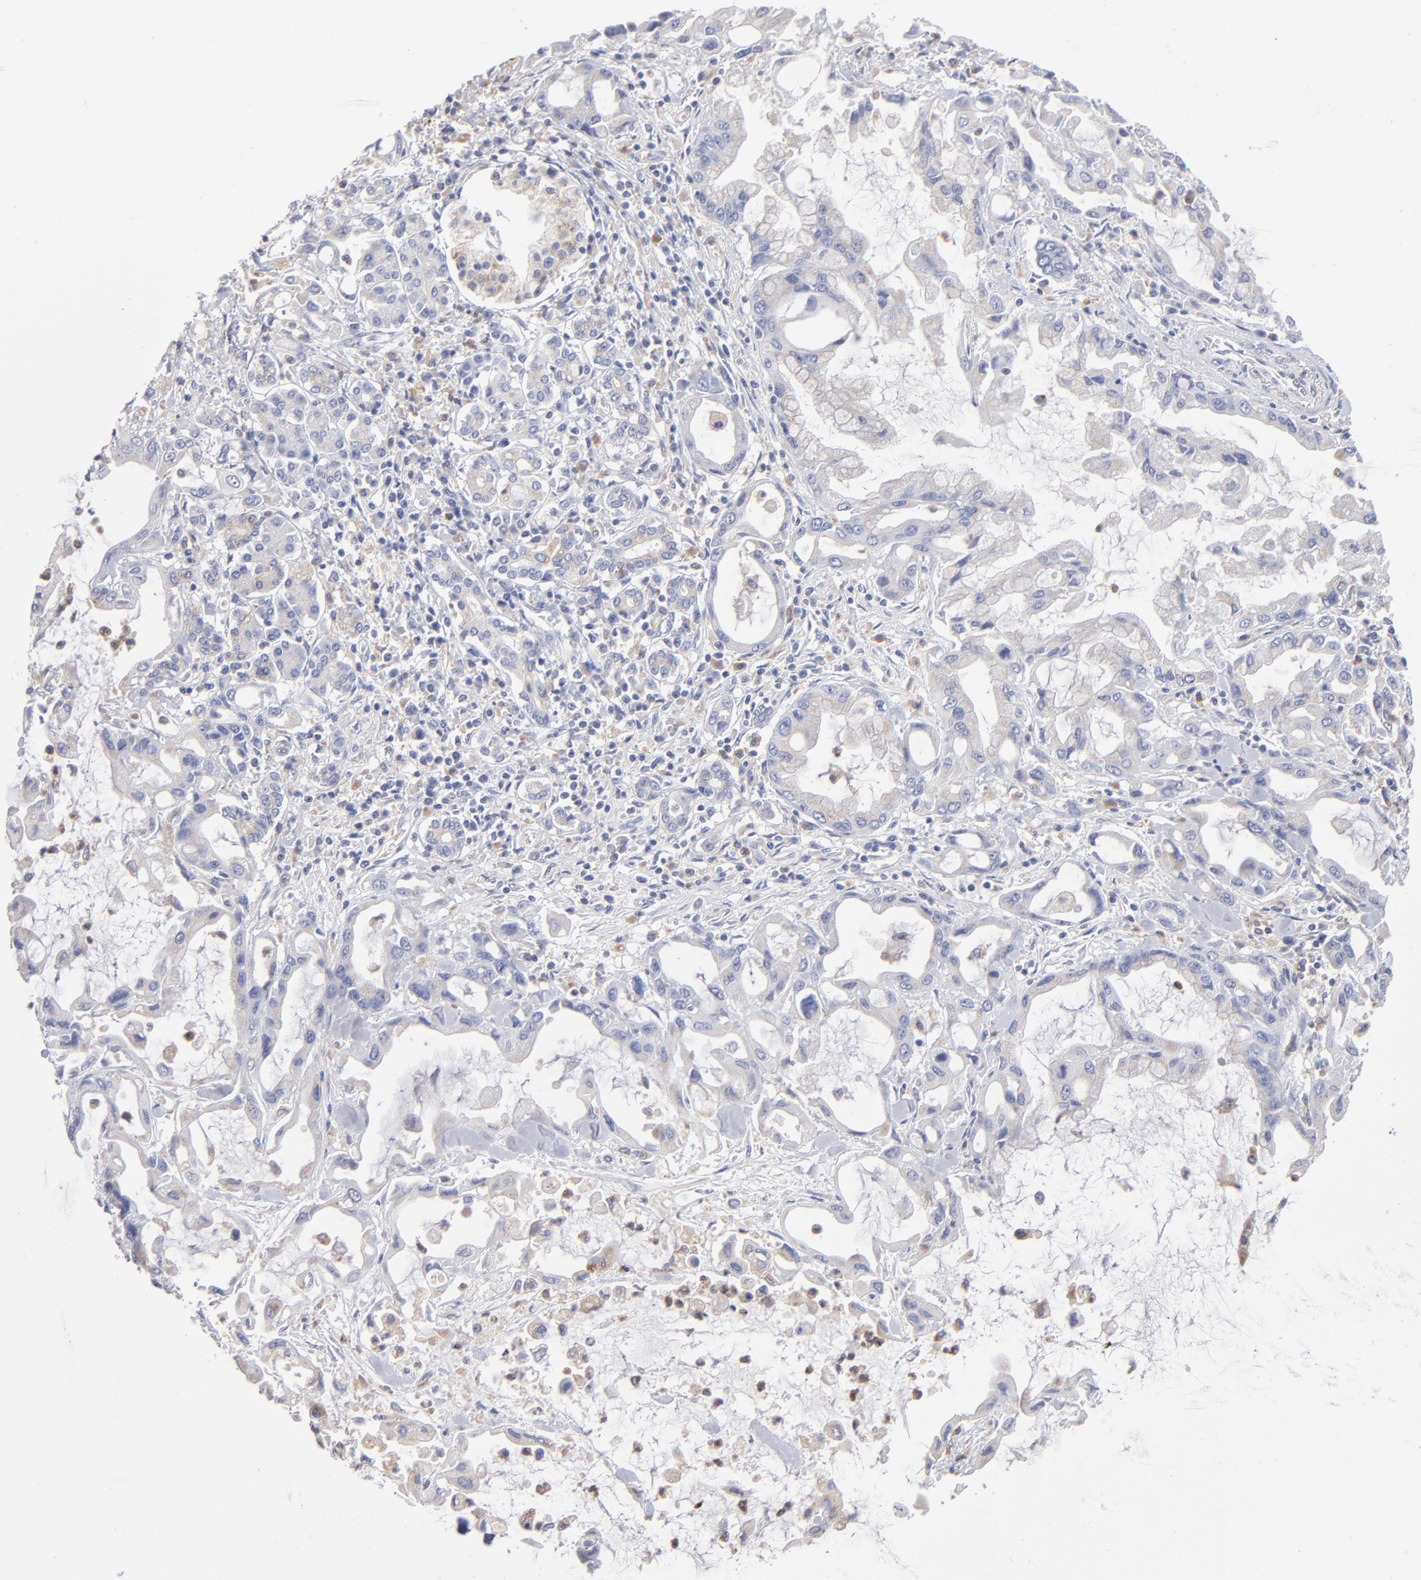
{"staining": {"intensity": "weak", "quantity": "<25%", "location": "cytoplasmic/membranous"}, "tissue": "pancreatic cancer", "cell_type": "Tumor cells", "image_type": "cancer", "snomed": [{"axis": "morphology", "description": "Adenocarcinoma, NOS"}, {"axis": "topography", "description": "Pancreas"}], "caption": "High power microscopy micrograph of an immunohistochemistry photomicrograph of pancreatic cancer, revealing no significant positivity in tumor cells.", "gene": "RRAGB", "patient": {"sex": "female", "age": 57}}